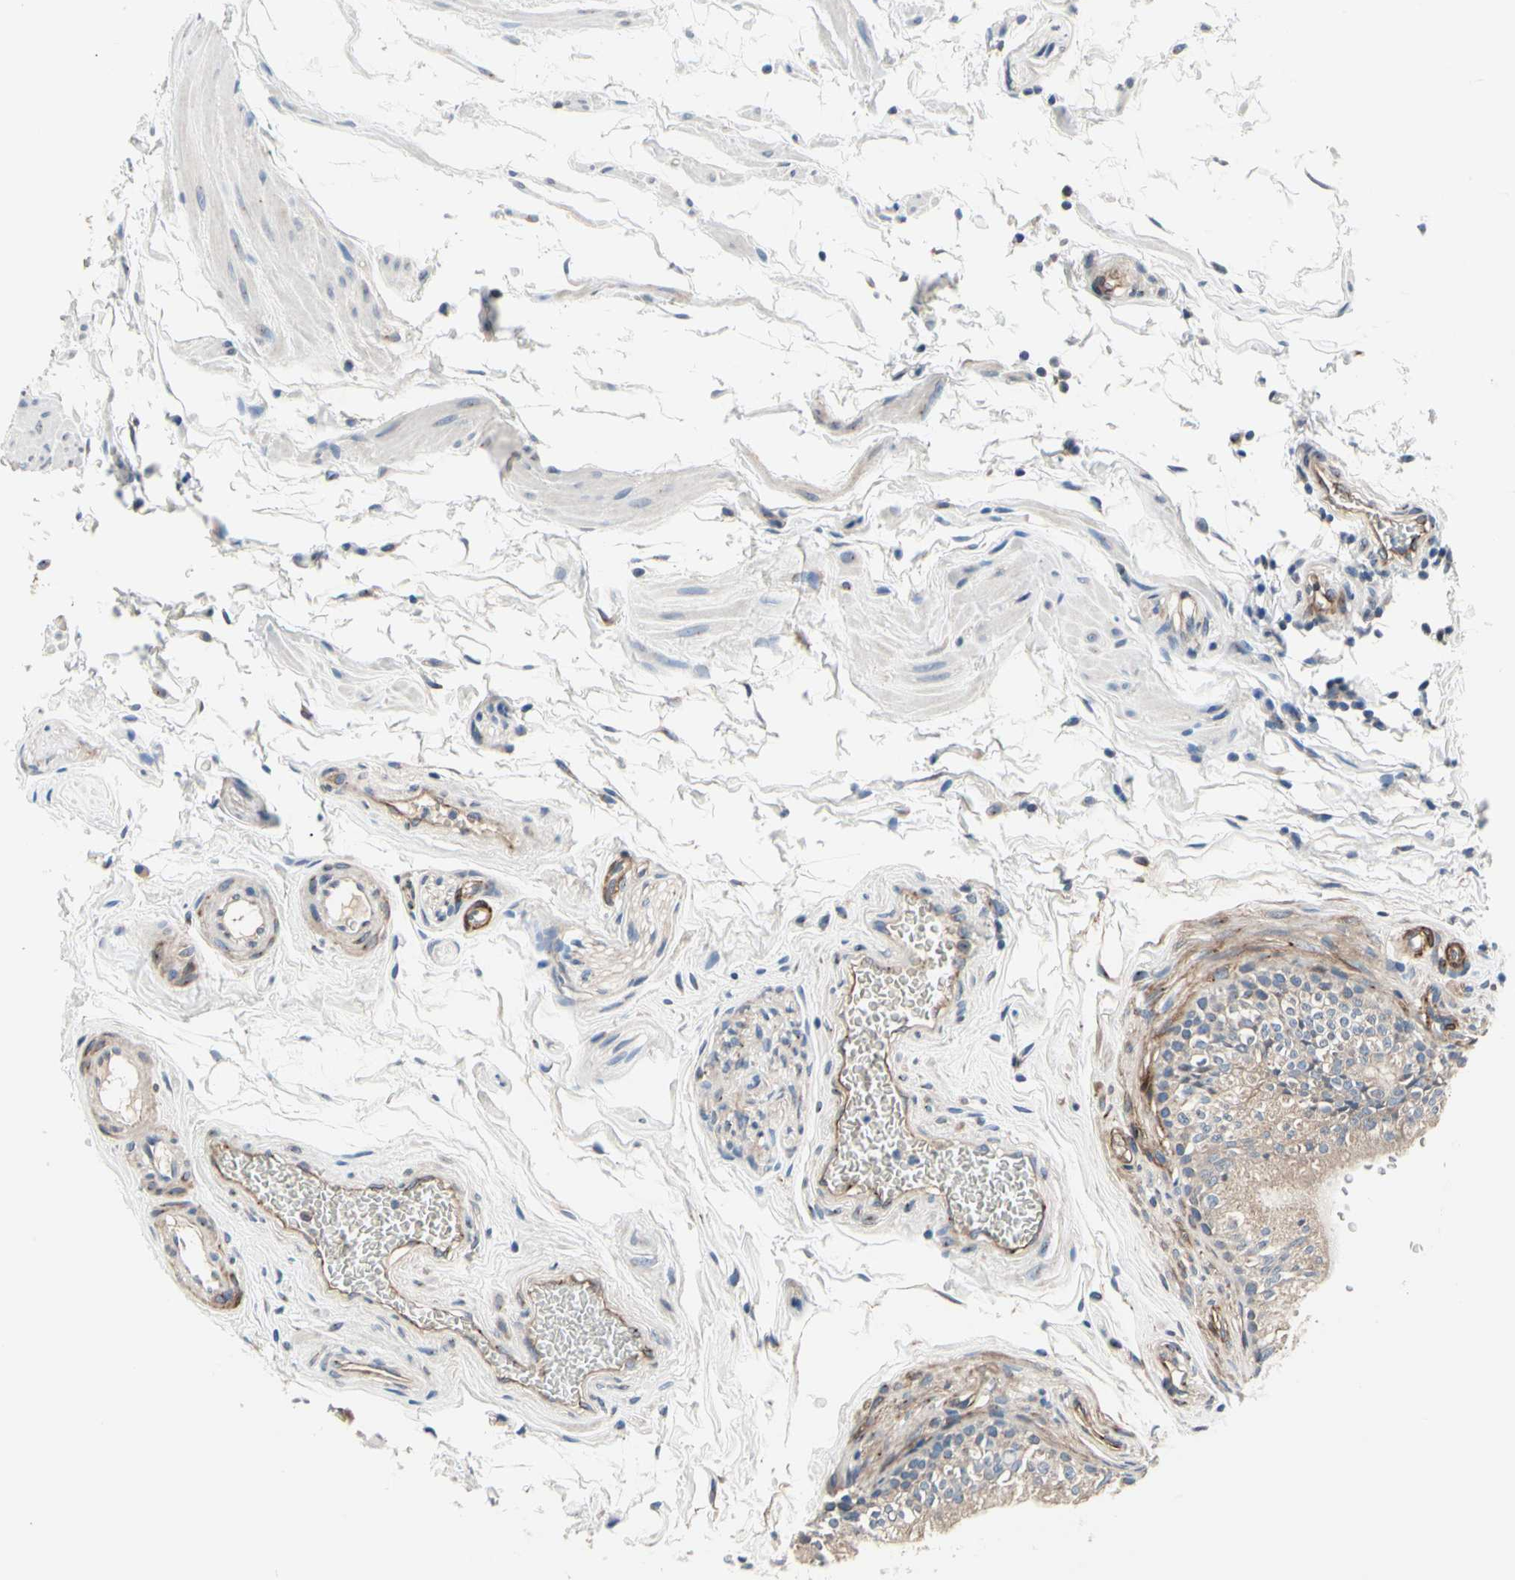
{"staining": {"intensity": "moderate", "quantity": ">75%", "location": "cytoplasmic/membranous"}, "tissue": "epididymis", "cell_type": "Glandular cells", "image_type": "normal", "snomed": [{"axis": "morphology", "description": "Normal tissue, NOS"}, {"axis": "topography", "description": "Testis"}, {"axis": "topography", "description": "Epididymis"}], "caption": "Protein staining shows moderate cytoplasmic/membranous expression in approximately >75% of glandular cells in unremarkable epididymis.", "gene": "PRKAR2B", "patient": {"sex": "male", "age": 36}}